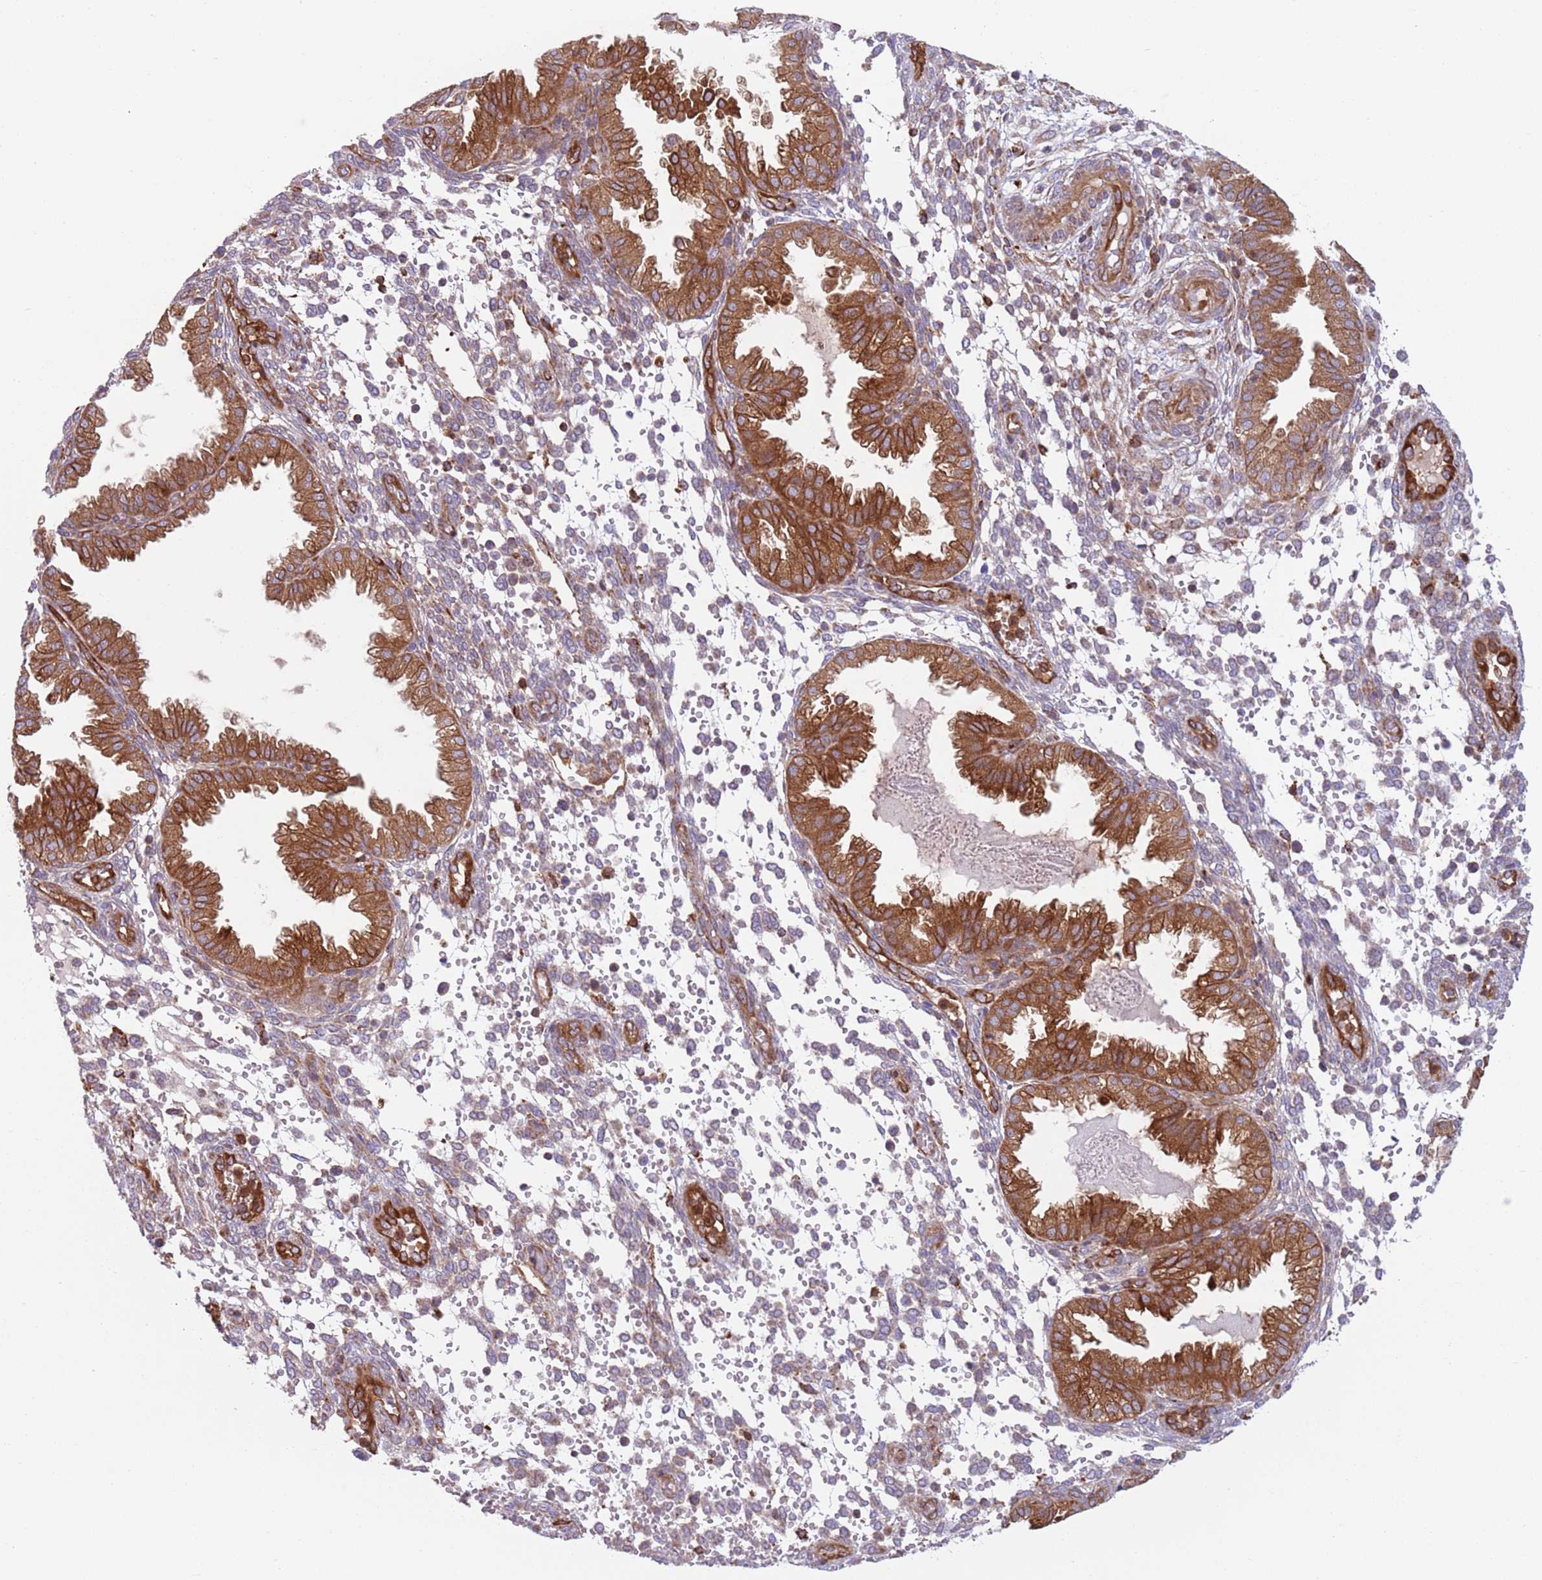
{"staining": {"intensity": "moderate", "quantity": "<25%", "location": "cytoplasmic/membranous"}, "tissue": "endometrium", "cell_type": "Cells in endometrial stroma", "image_type": "normal", "snomed": [{"axis": "morphology", "description": "Normal tissue, NOS"}, {"axis": "topography", "description": "Endometrium"}], "caption": "Normal endometrium exhibits moderate cytoplasmic/membranous staining in about <25% of cells in endometrial stroma The staining was performed using DAB to visualize the protein expression in brown, while the nuclei were stained in blue with hematoxylin (Magnification: 20x)..", "gene": "ZMYM5", "patient": {"sex": "female", "age": 33}}